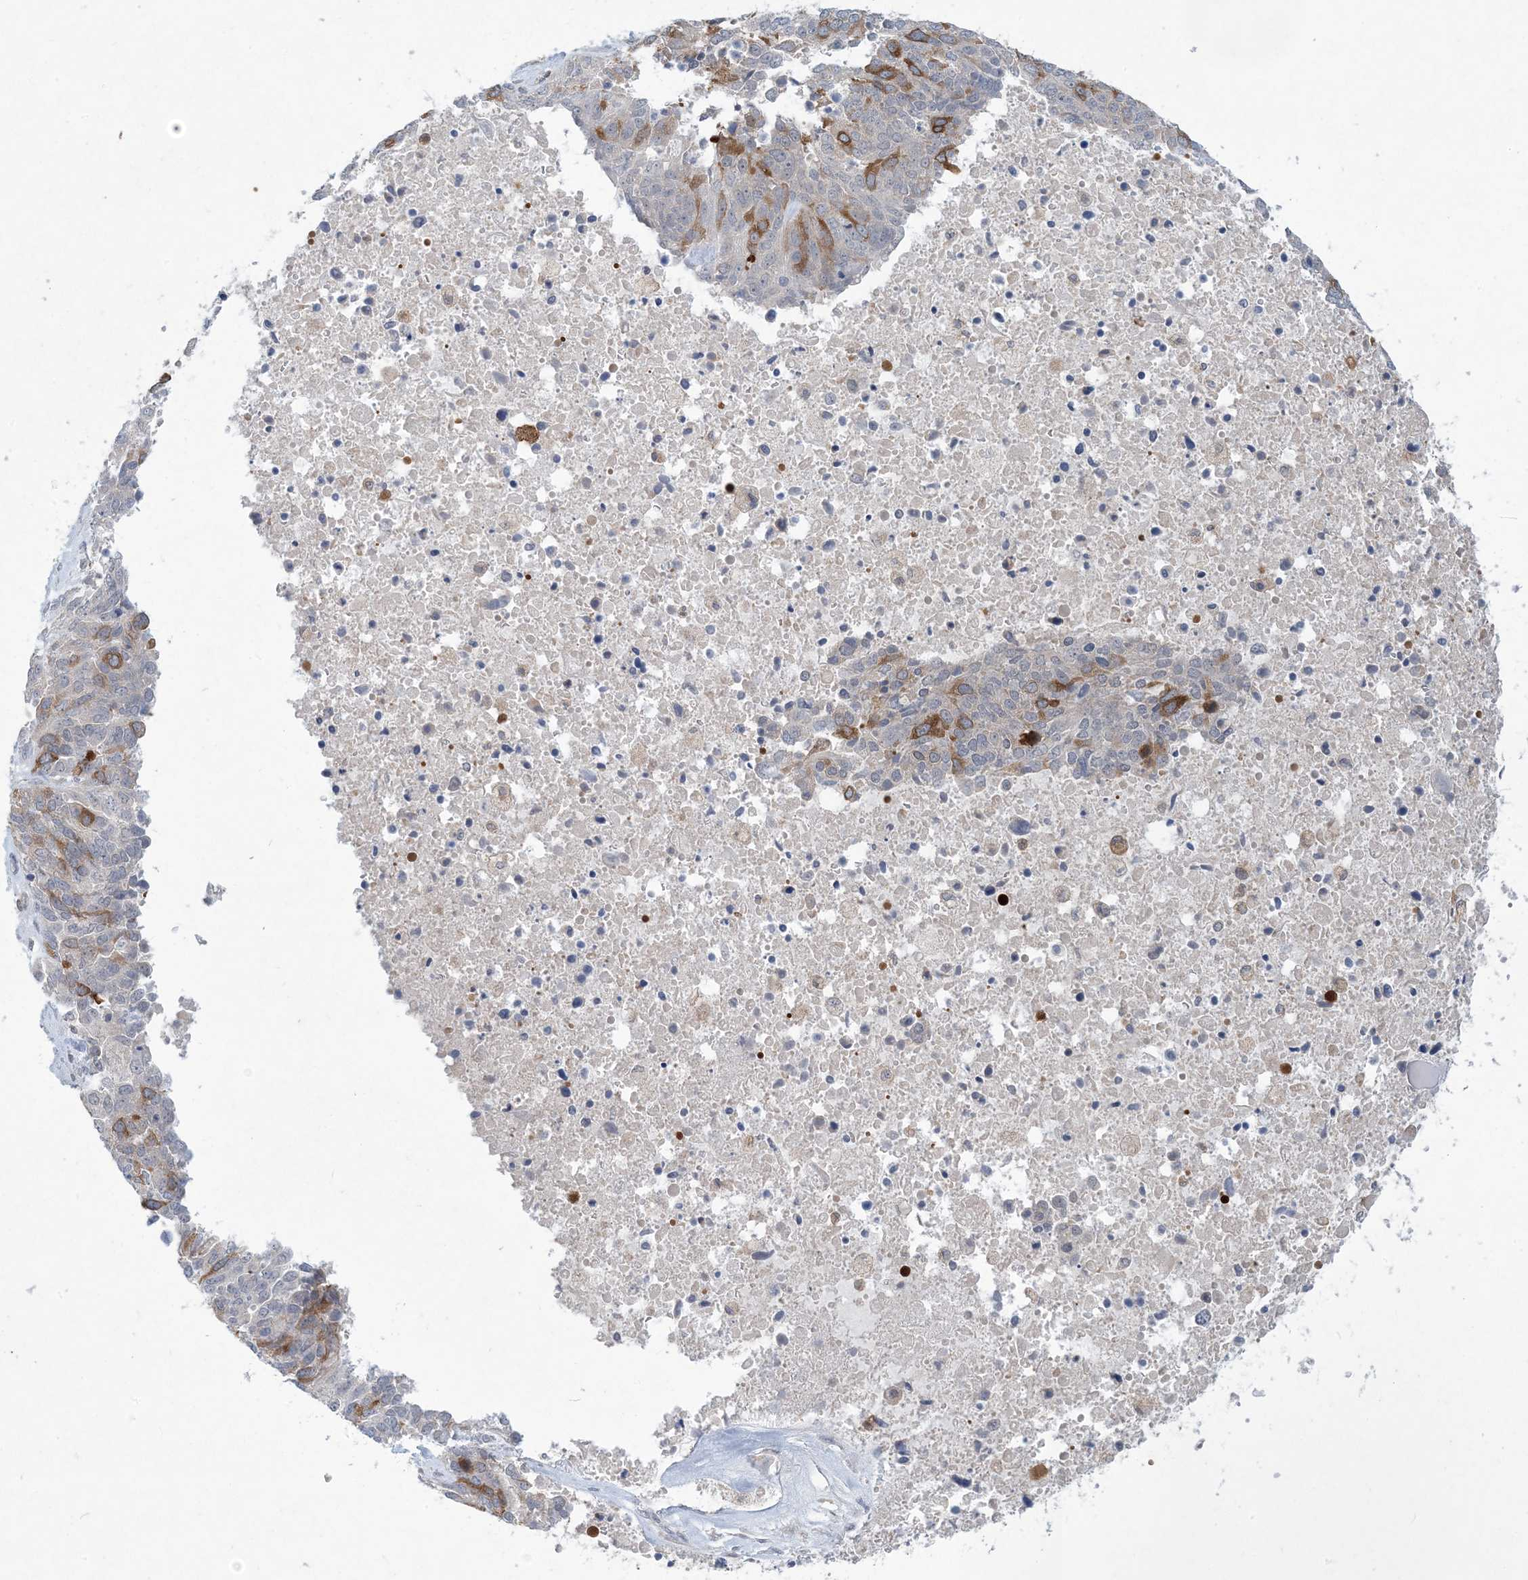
{"staining": {"intensity": "moderate", "quantity": "<25%", "location": "cytoplasmic/membranous"}, "tissue": "ovarian cancer", "cell_type": "Tumor cells", "image_type": "cancer", "snomed": [{"axis": "morphology", "description": "Cystadenocarcinoma, serous, NOS"}, {"axis": "topography", "description": "Ovary"}], "caption": "Human ovarian cancer (serous cystadenocarcinoma) stained for a protein (brown) displays moderate cytoplasmic/membranous positive positivity in approximately <25% of tumor cells.", "gene": "AOC1", "patient": {"sex": "female", "age": 44}}